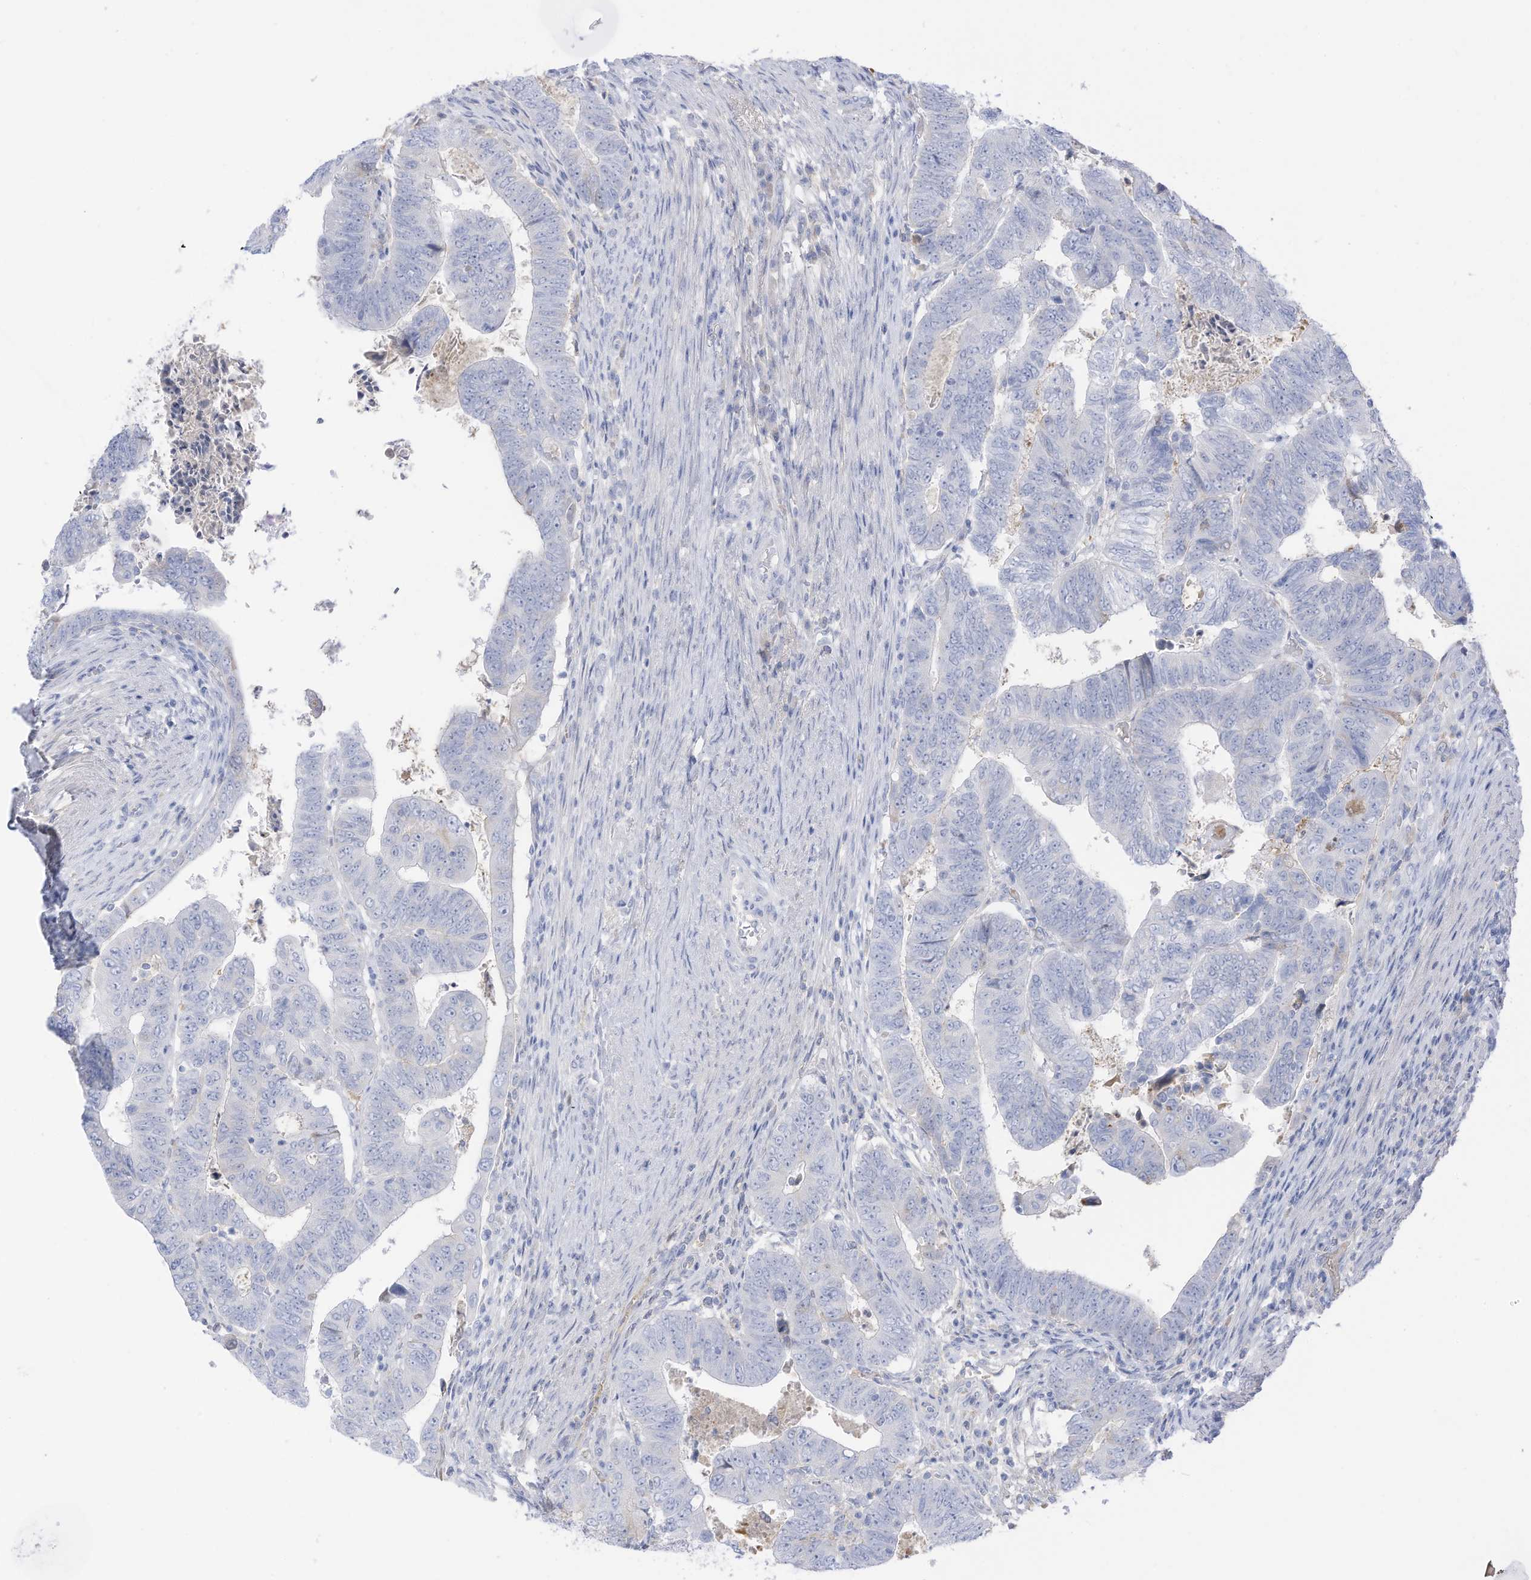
{"staining": {"intensity": "negative", "quantity": "none", "location": "none"}, "tissue": "colorectal cancer", "cell_type": "Tumor cells", "image_type": "cancer", "snomed": [{"axis": "morphology", "description": "Normal tissue, NOS"}, {"axis": "morphology", "description": "Adenocarcinoma, NOS"}, {"axis": "topography", "description": "Rectum"}], "caption": "Immunohistochemical staining of human colorectal cancer exhibits no significant positivity in tumor cells.", "gene": "HSD17B13", "patient": {"sex": "female", "age": 65}}